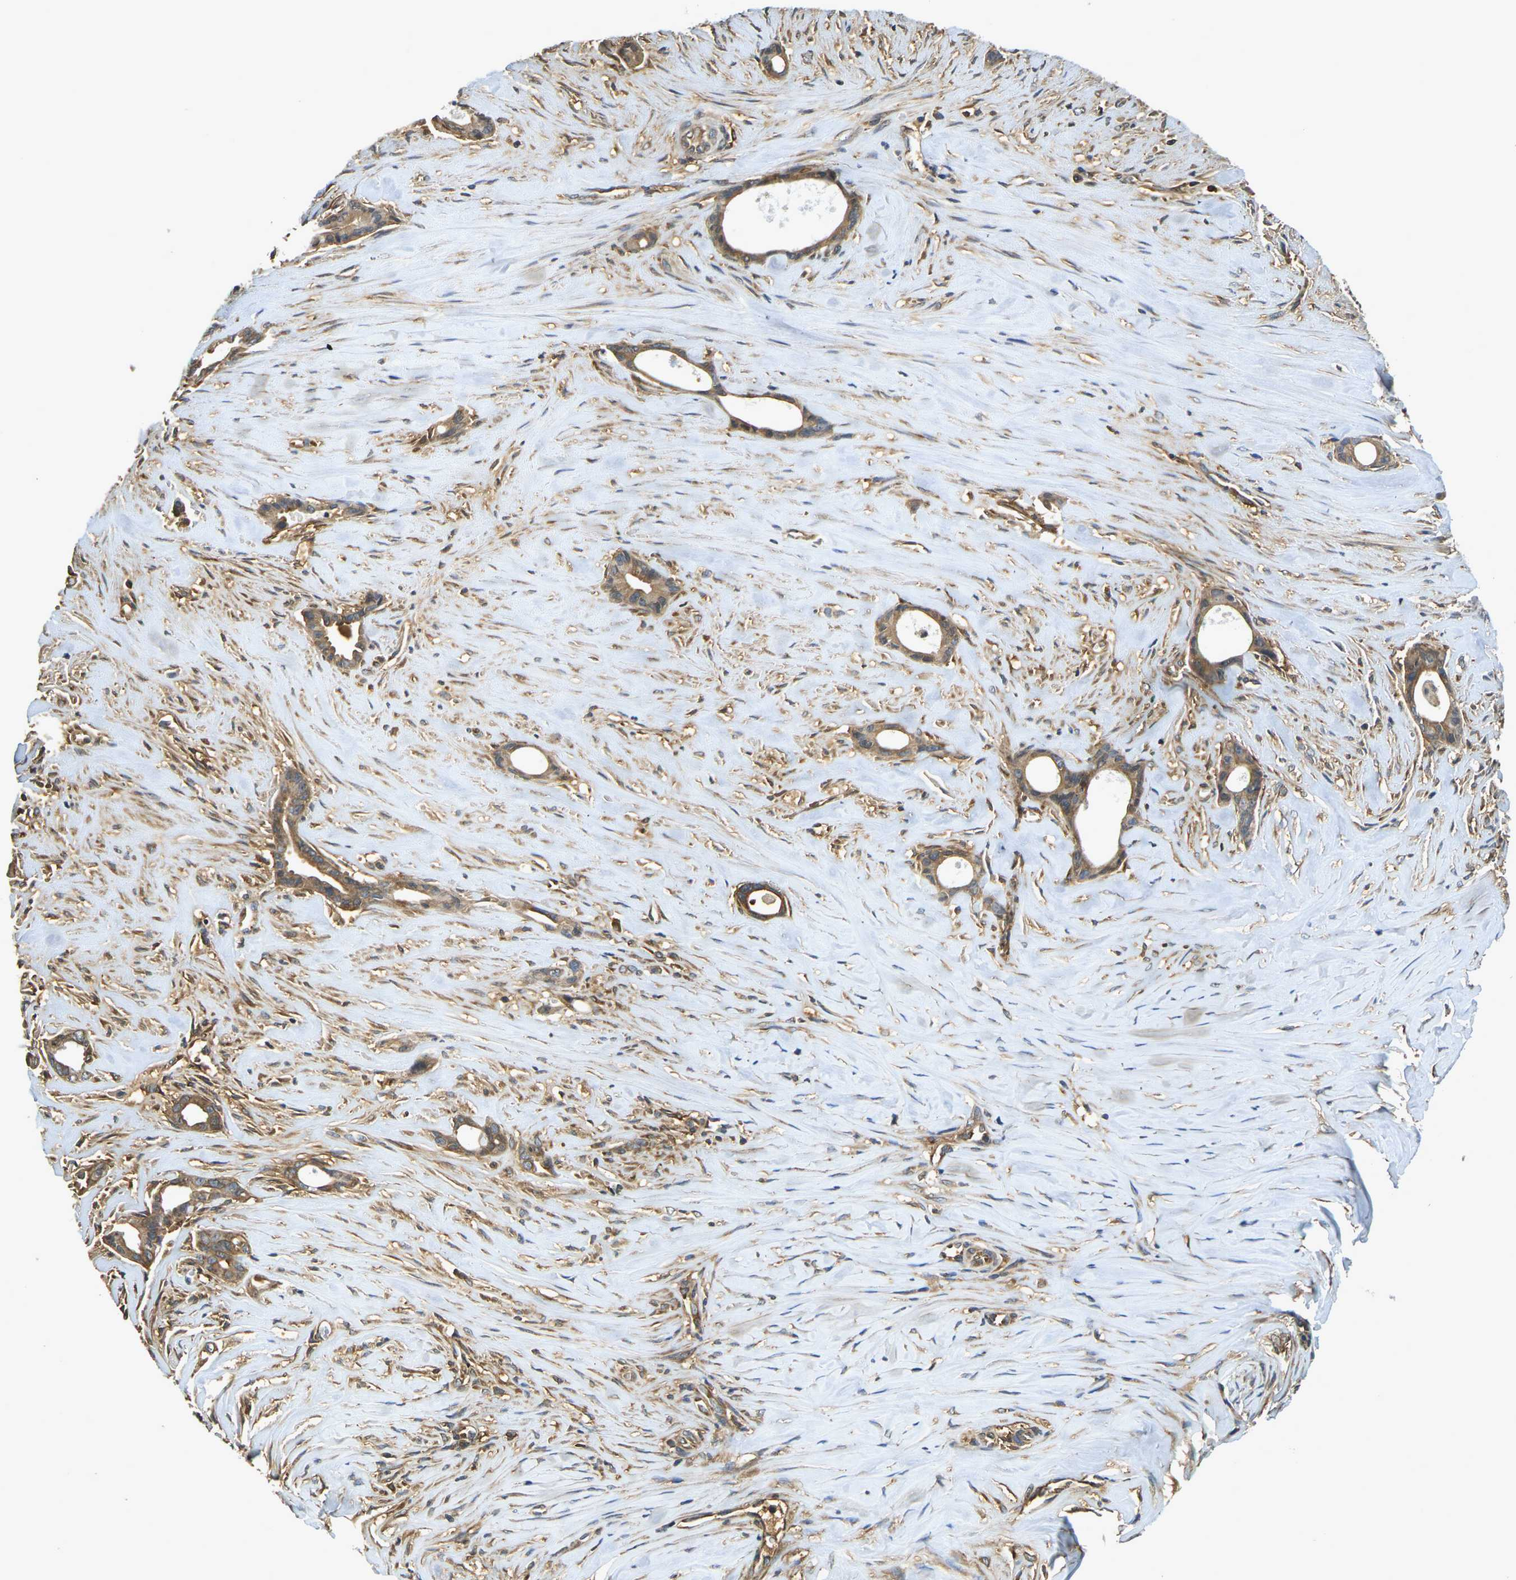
{"staining": {"intensity": "moderate", "quantity": ">75%", "location": "cytoplasmic/membranous"}, "tissue": "liver cancer", "cell_type": "Tumor cells", "image_type": "cancer", "snomed": [{"axis": "morphology", "description": "Cholangiocarcinoma"}, {"axis": "topography", "description": "Liver"}], "caption": "Liver cancer stained with a protein marker displays moderate staining in tumor cells.", "gene": "CAST", "patient": {"sex": "female", "age": 55}}